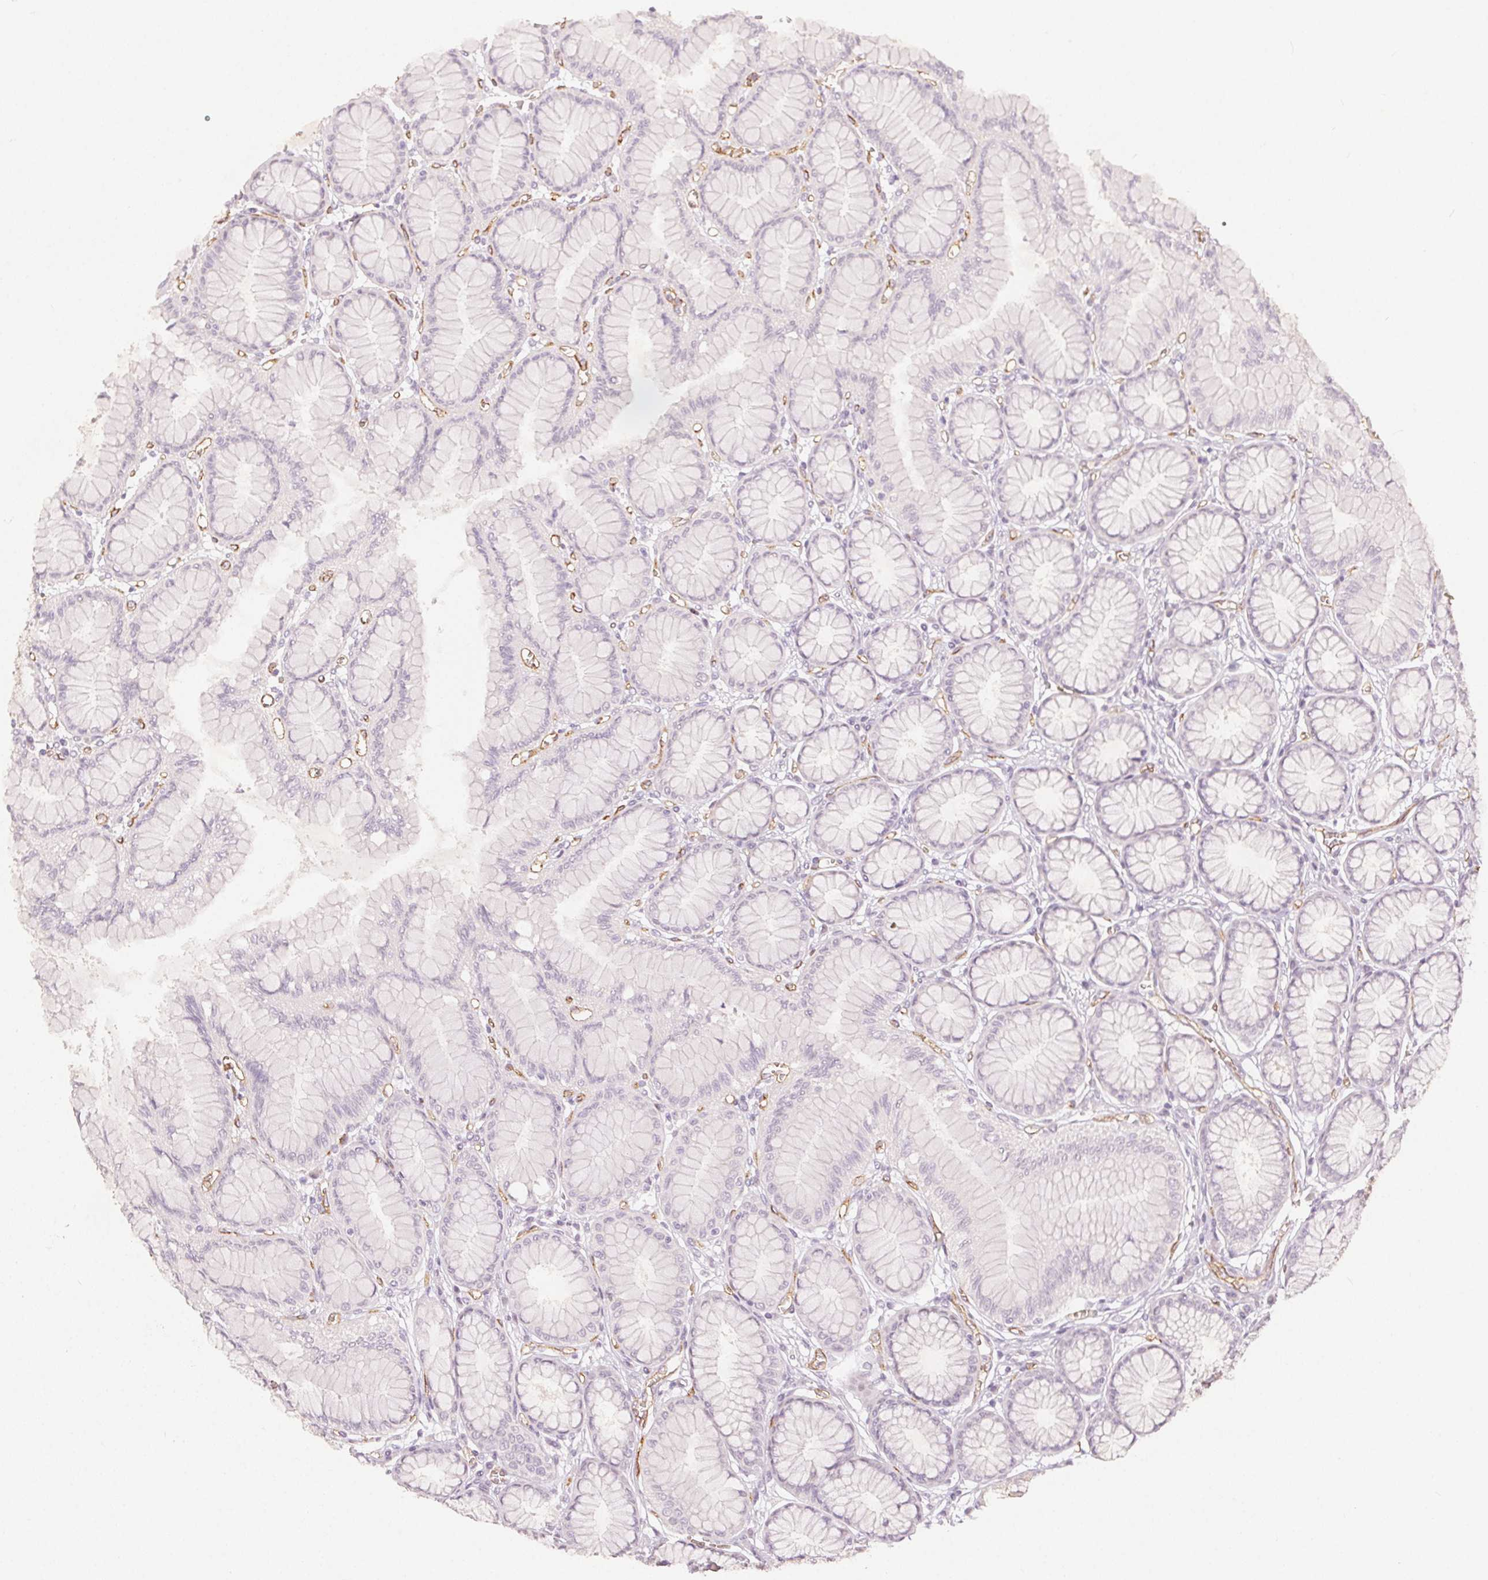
{"staining": {"intensity": "negative", "quantity": "none", "location": "none"}, "tissue": "stomach", "cell_type": "Glandular cells", "image_type": "normal", "snomed": [{"axis": "morphology", "description": "Normal tissue, NOS"}, {"axis": "topography", "description": "Stomach"}, {"axis": "topography", "description": "Stomach, lower"}], "caption": "Immunohistochemistry (IHC) micrograph of benign human stomach stained for a protein (brown), which displays no staining in glandular cells. (DAB (3,3'-diaminobenzidine) immunohistochemistry with hematoxylin counter stain).", "gene": "PODXL", "patient": {"sex": "male", "age": 76}}